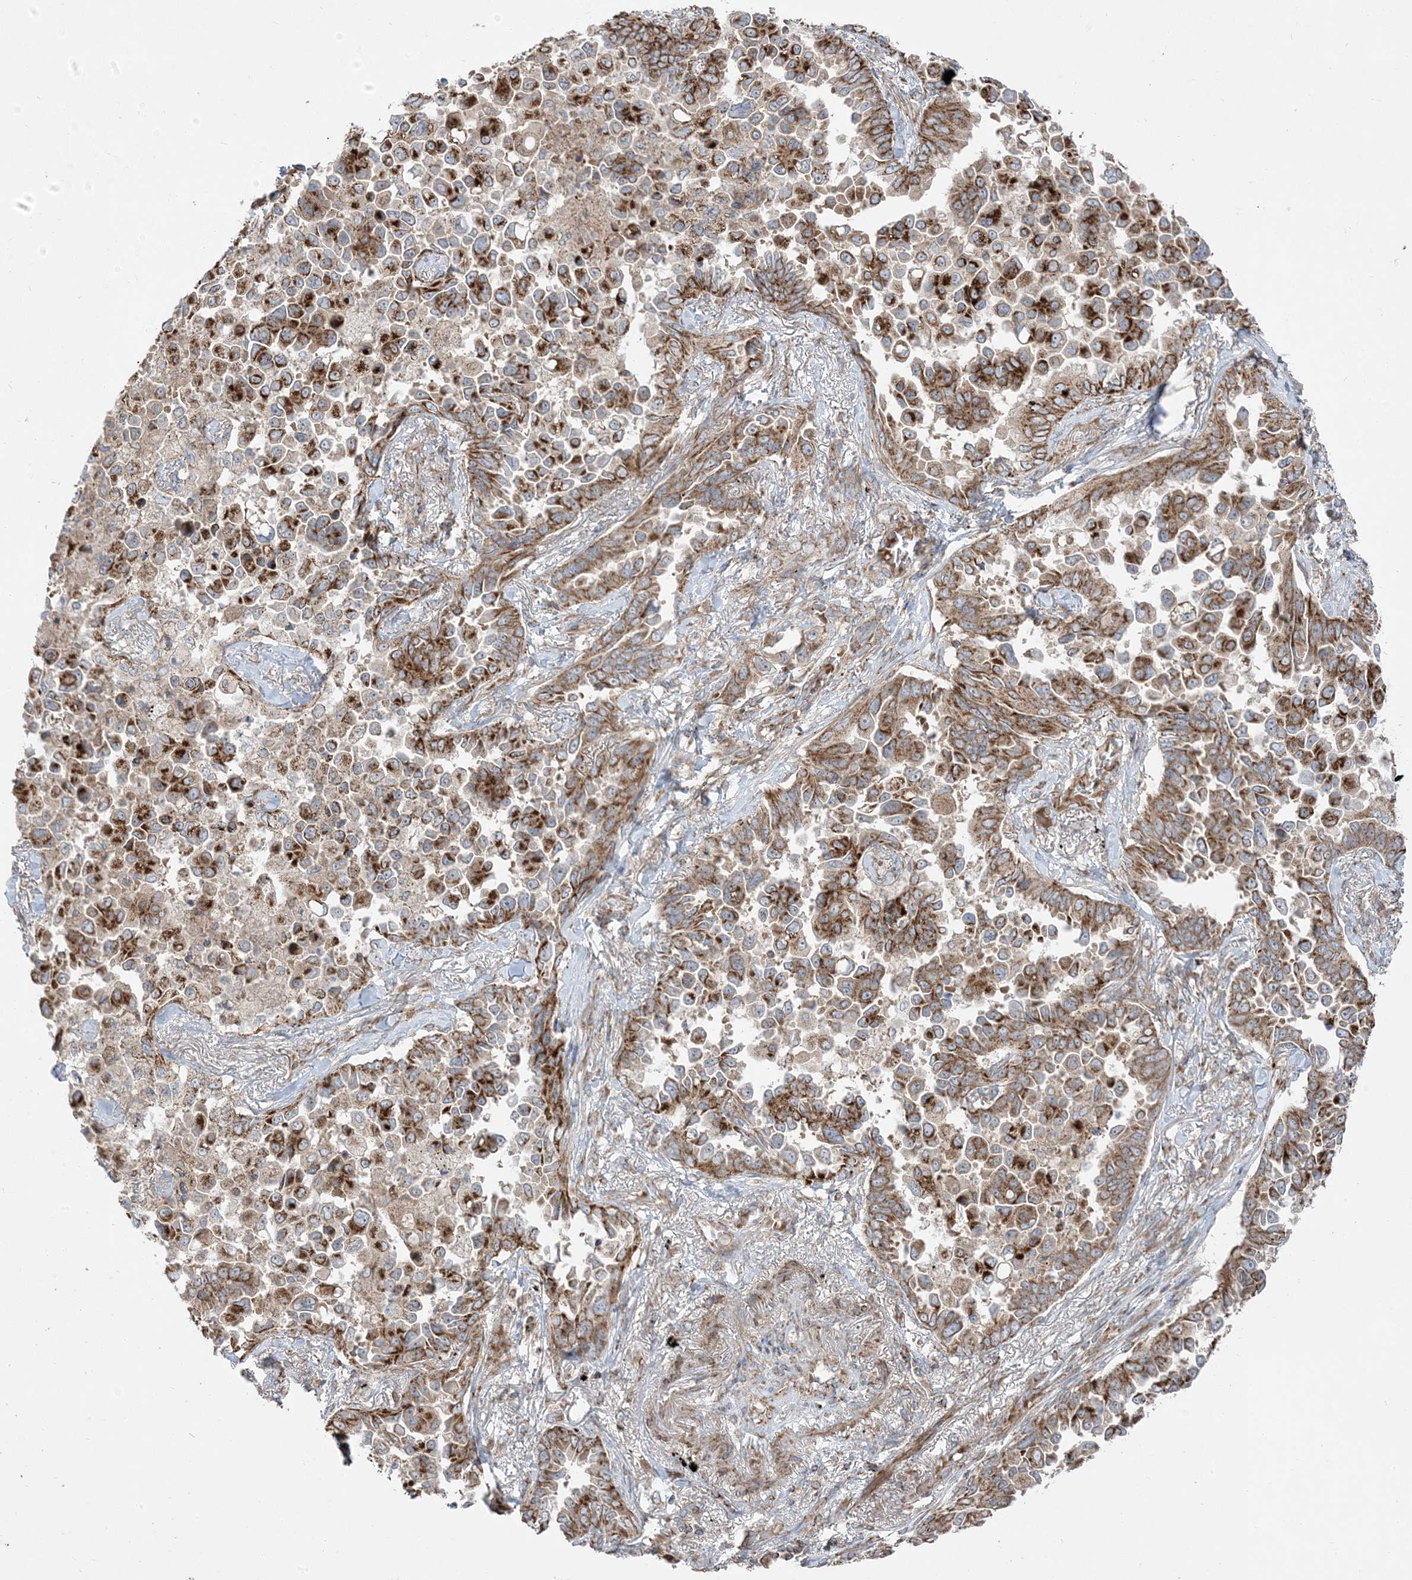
{"staining": {"intensity": "strong", "quantity": ">75%", "location": "cytoplasmic/membranous"}, "tissue": "lung cancer", "cell_type": "Tumor cells", "image_type": "cancer", "snomed": [{"axis": "morphology", "description": "Adenocarcinoma, NOS"}, {"axis": "topography", "description": "Lung"}], "caption": "Strong cytoplasmic/membranous staining for a protein is identified in approximately >75% of tumor cells of lung cancer (adenocarcinoma) using immunohistochemistry.", "gene": "AARS2", "patient": {"sex": "female", "age": 67}}